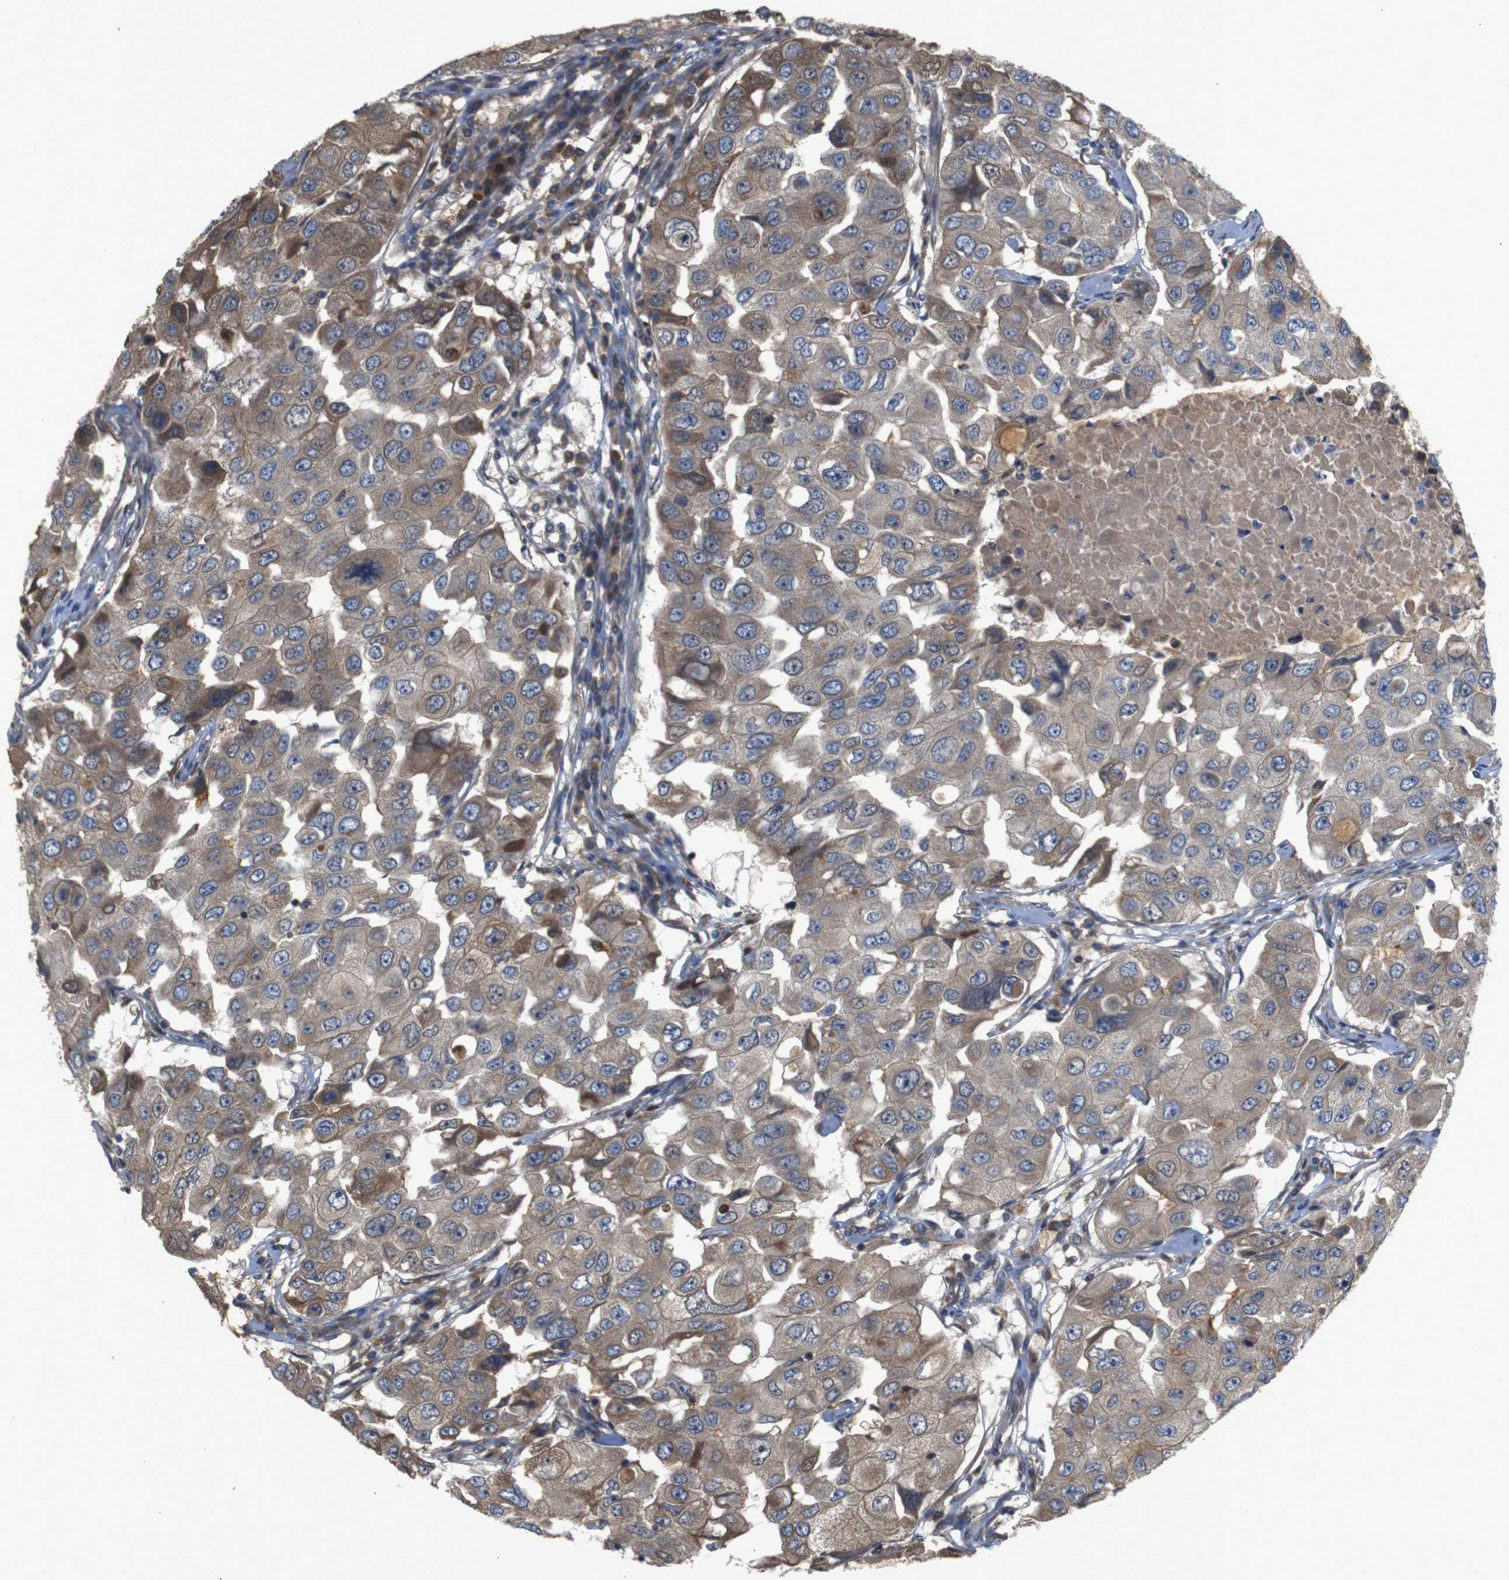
{"staining": {"intensity": "moderate", "quantity": ">75%", "location": "cytoplasmic/membranous"}, "tissue": "breast cancer", "cell_type": "Tumor cells", "image_type": "cancer", "snomed": [{"axis": "morphology", "description": "Duct carcinoma"}, {"axis": "topography", "description": "Breast"}], "caption": "IHC (DAB) staining of human breast cancer displays moderate cytoplasmic/membranous protein staining in about >75% of tumor cells. (DAB = brown stain, brightfield microscopy at high magnification).", "gene": "PTPN1", "patient": {"sex": "female", "age": 27}}